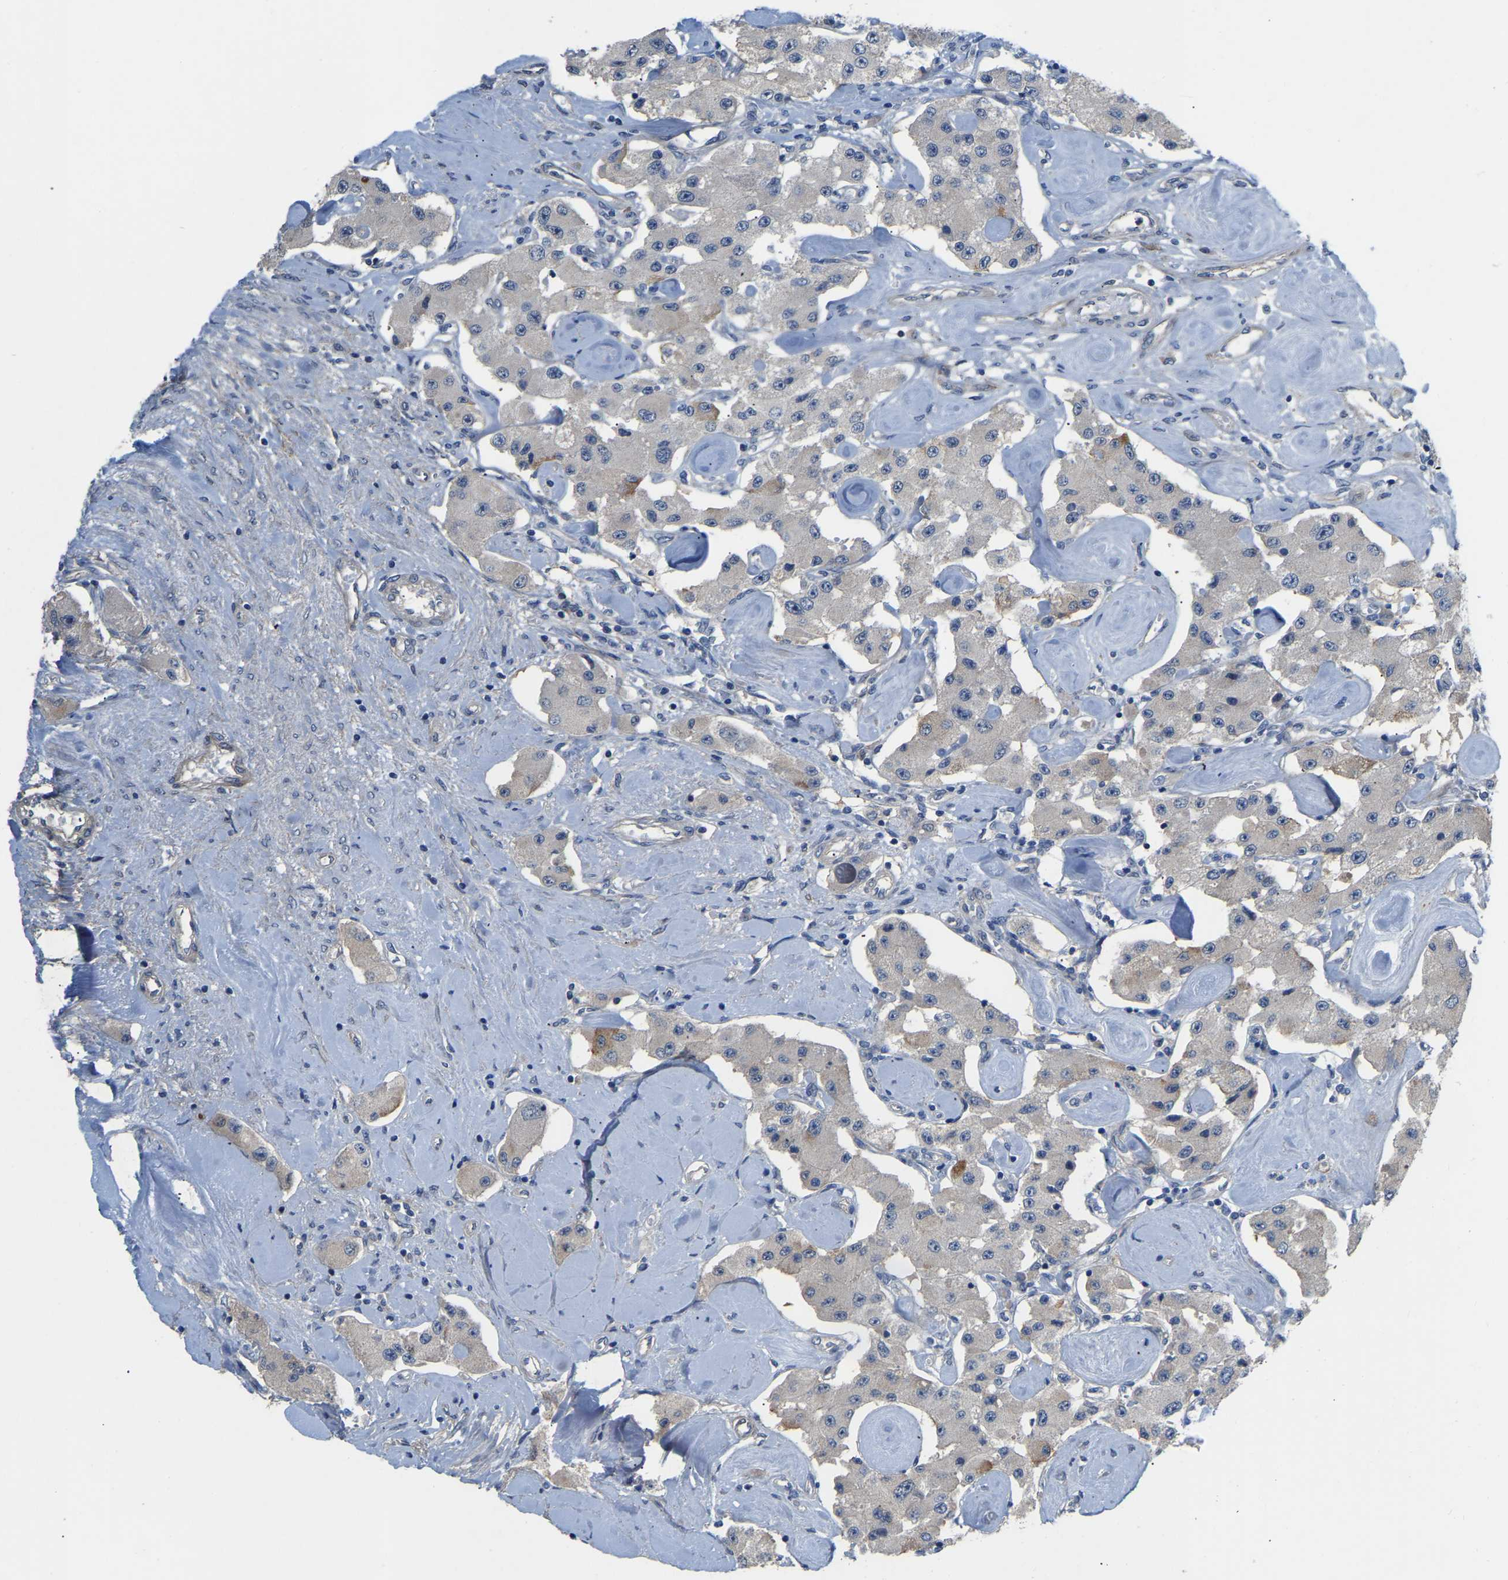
{"staining": {"intensity": "negative", "quantity": "none", "location": "none"}, "tissue": "carcinoid", "cell_type": "Tumor cells", "image_type": "cancer", "snomed": [{"axis": "morphology", "description": "Carcinoid, malignant, NOS"}, {"axis": "topography", "description": "Pancreas"}], "caption": "IHC of carcinoid (malignant) reveals no positivity in tumor cells. The staining was performed using DAB to visualize the protein expression in brown, while the nuclei were stained in blue with hematoxylin (Magnification: 20x).", "gene": "HIGD2B", "patient": {"sex": "male", "age": 41}}